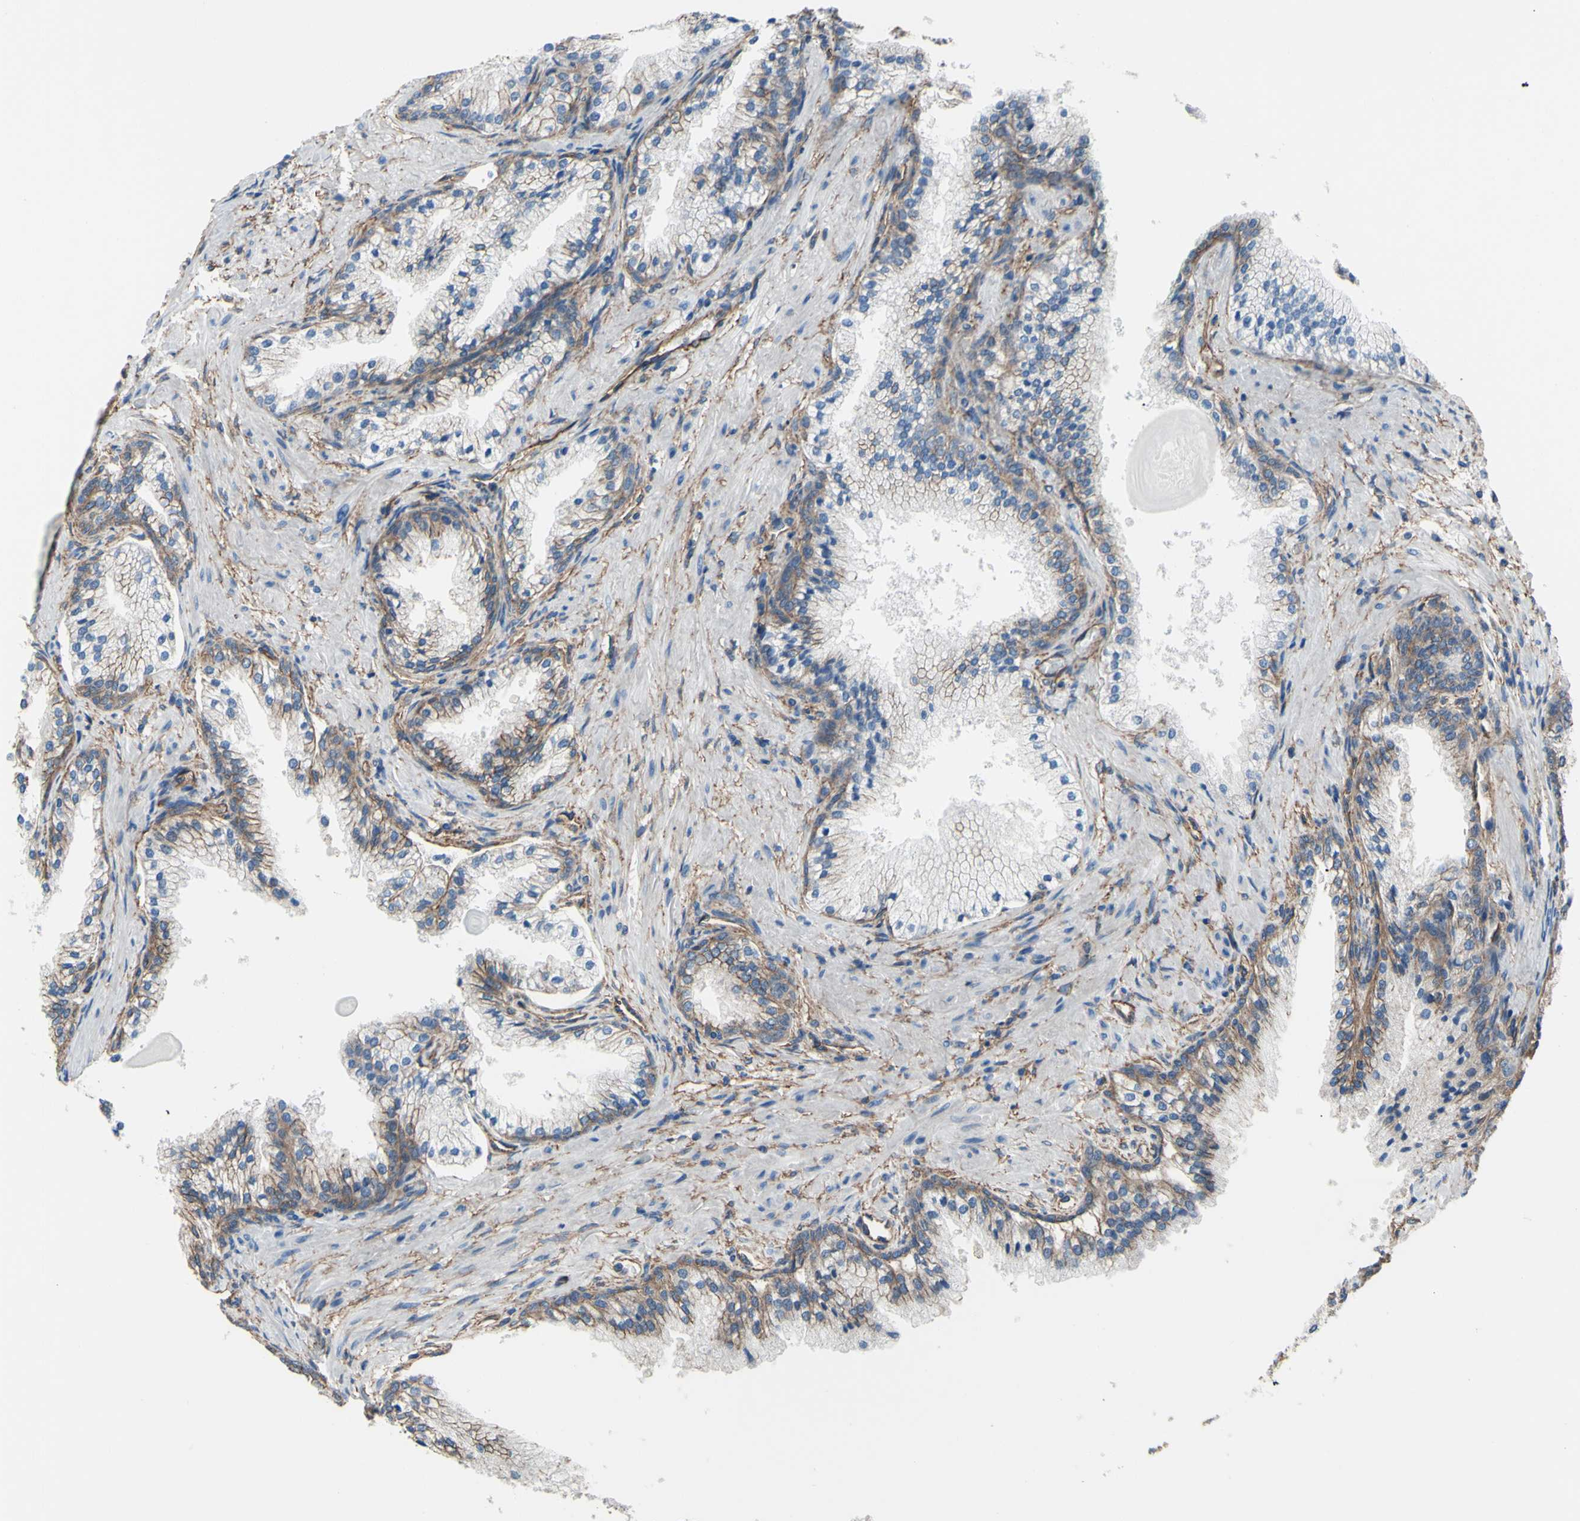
{"staining": {"intensity": "weak", "quantity": ">75%", "location": "cytoplasmic/membranous"}, "tissue": "prostate cancer", "cell_type": "Tumor cells", "image_type": "cancer", "snomed": [{"axis": "morphology", "description": "Adenocarcinoma, High grade"}, {"axis": "topography", "description": "Prostate"}], "caption": "Immunohistochemistry (DAB) staining of prostate cancer reveals weak cytoplasmic/membranous protein staining in approximately >75% of tumor cells.", "gene": "TPBG", "patient": {"sex": "male", "age": 58}}